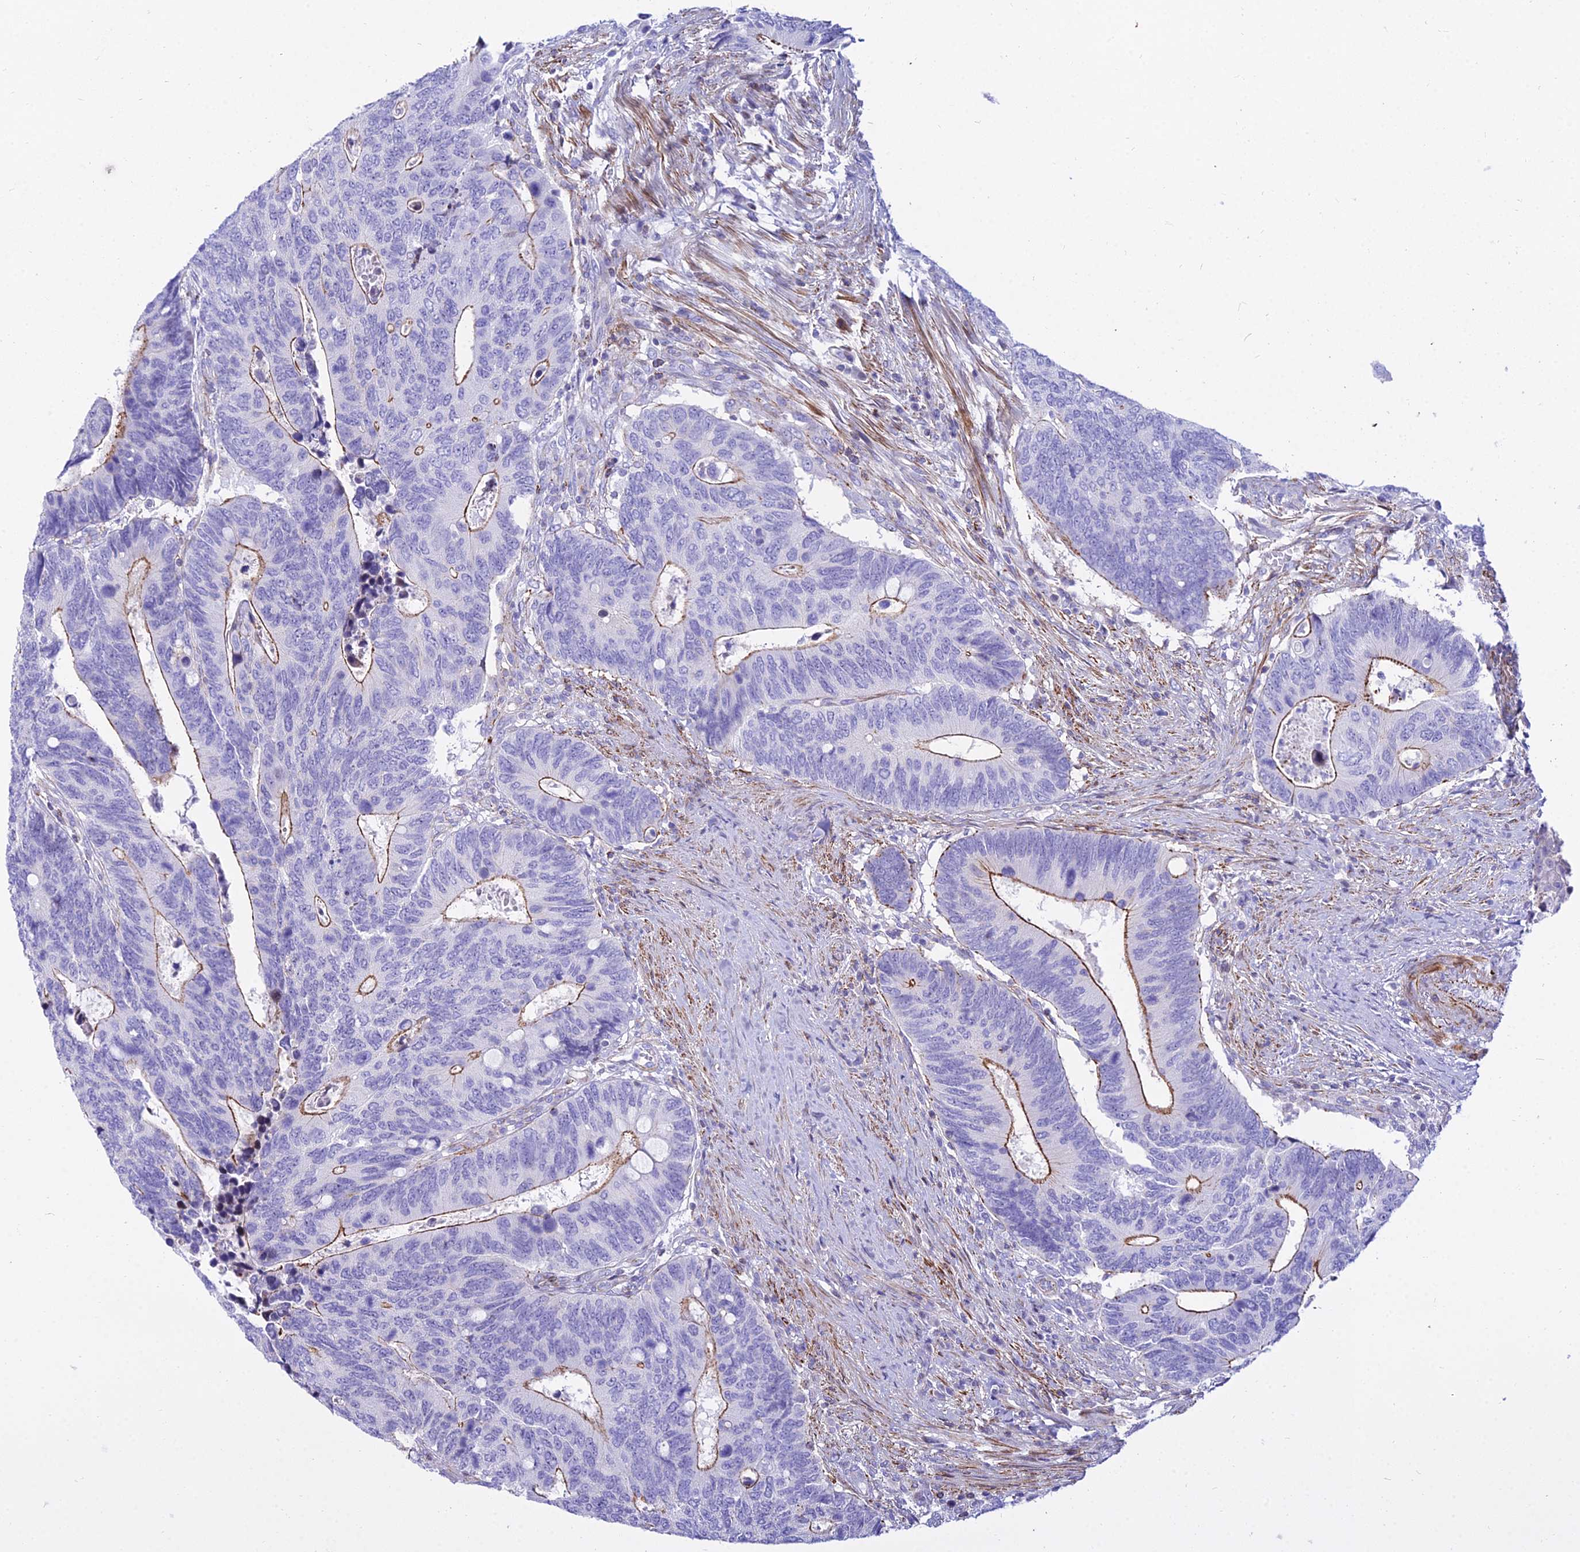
{"staining": {"intensity": "moderate", "quantity": "<25%", "location": "cytoplasmic/membranous"}, "tissue": "colorectal cancer", "cell_type": "Tumor cells", "image_type": "cancer", "snomed": [{"axis": "morphology", "description": "Adenocarcinoma, NOS"}, {"axis": "topography", "description": "Colon"}], "caption": "This micrograph reveals IHC staining of colorectal cancer (adenocarcinoma), with low moderate cytoplasmic/membranous expression in approximately <25% of tumor cells.", "gene": "DLX1", "patient": {"sex": "male", "age": 87}}